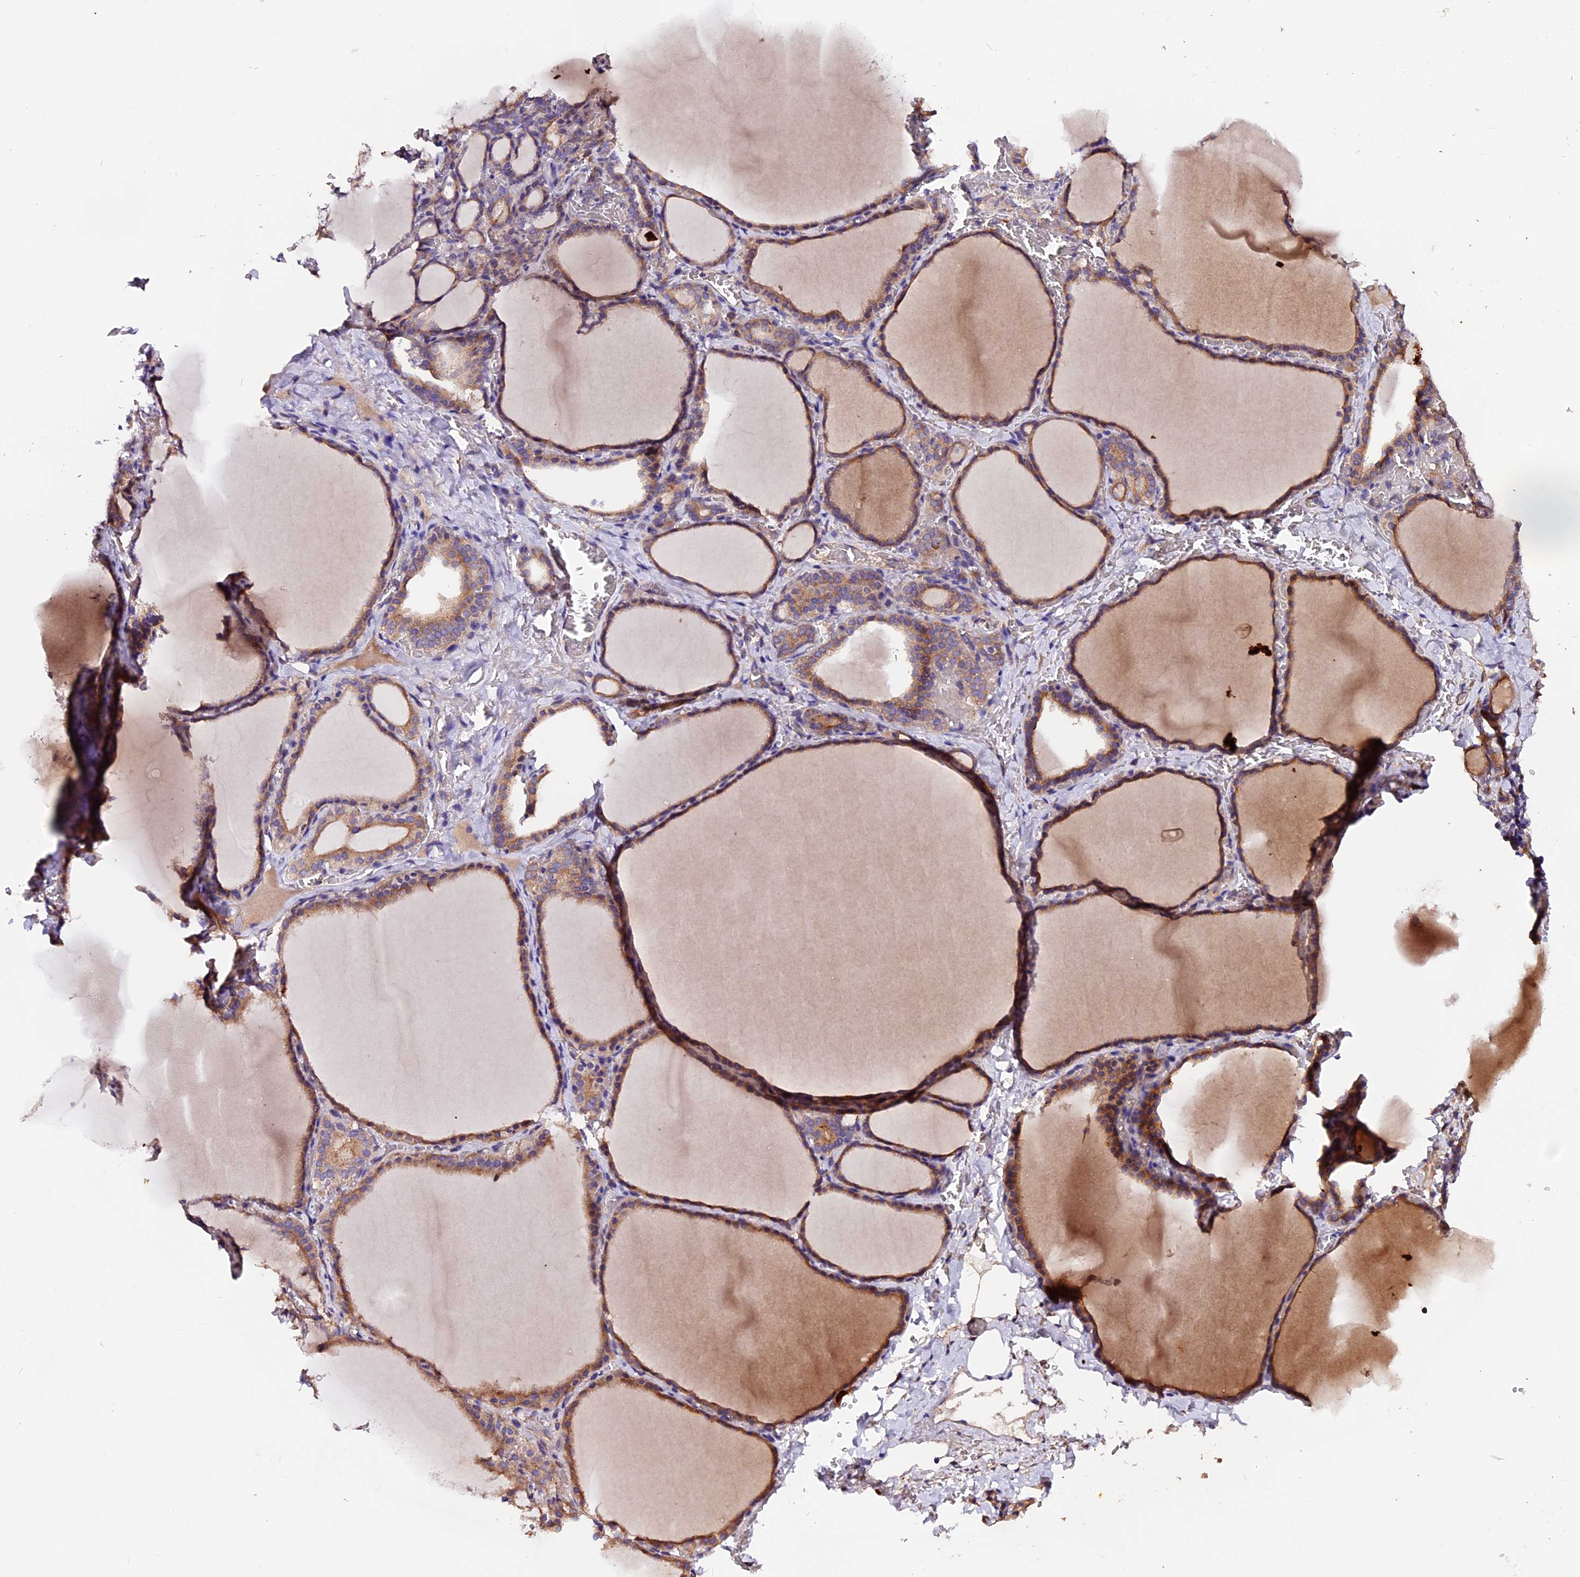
{"staining": {"intensity": "moderate", "quantity": ">75%", "location": "cytoplasmic/membranous"}, "tissue": "thyroid gland", "cell_type": "Glandular cells", "image_type": "normal", "snomed": [{"axis": "morphology", "description": "Normal tissue, NOS"}, {"axis": "topography", "description": "Thyroid gland"}], "caption": "An image showing moderate cytoplasmic/membranous staining in approximately >75% of glandular cells in unremarkable thyroid gland, as visualized by brown immunohistochemical staining.", "gene": "CLN5", "patient": {"sex": "female", "age": 39}}